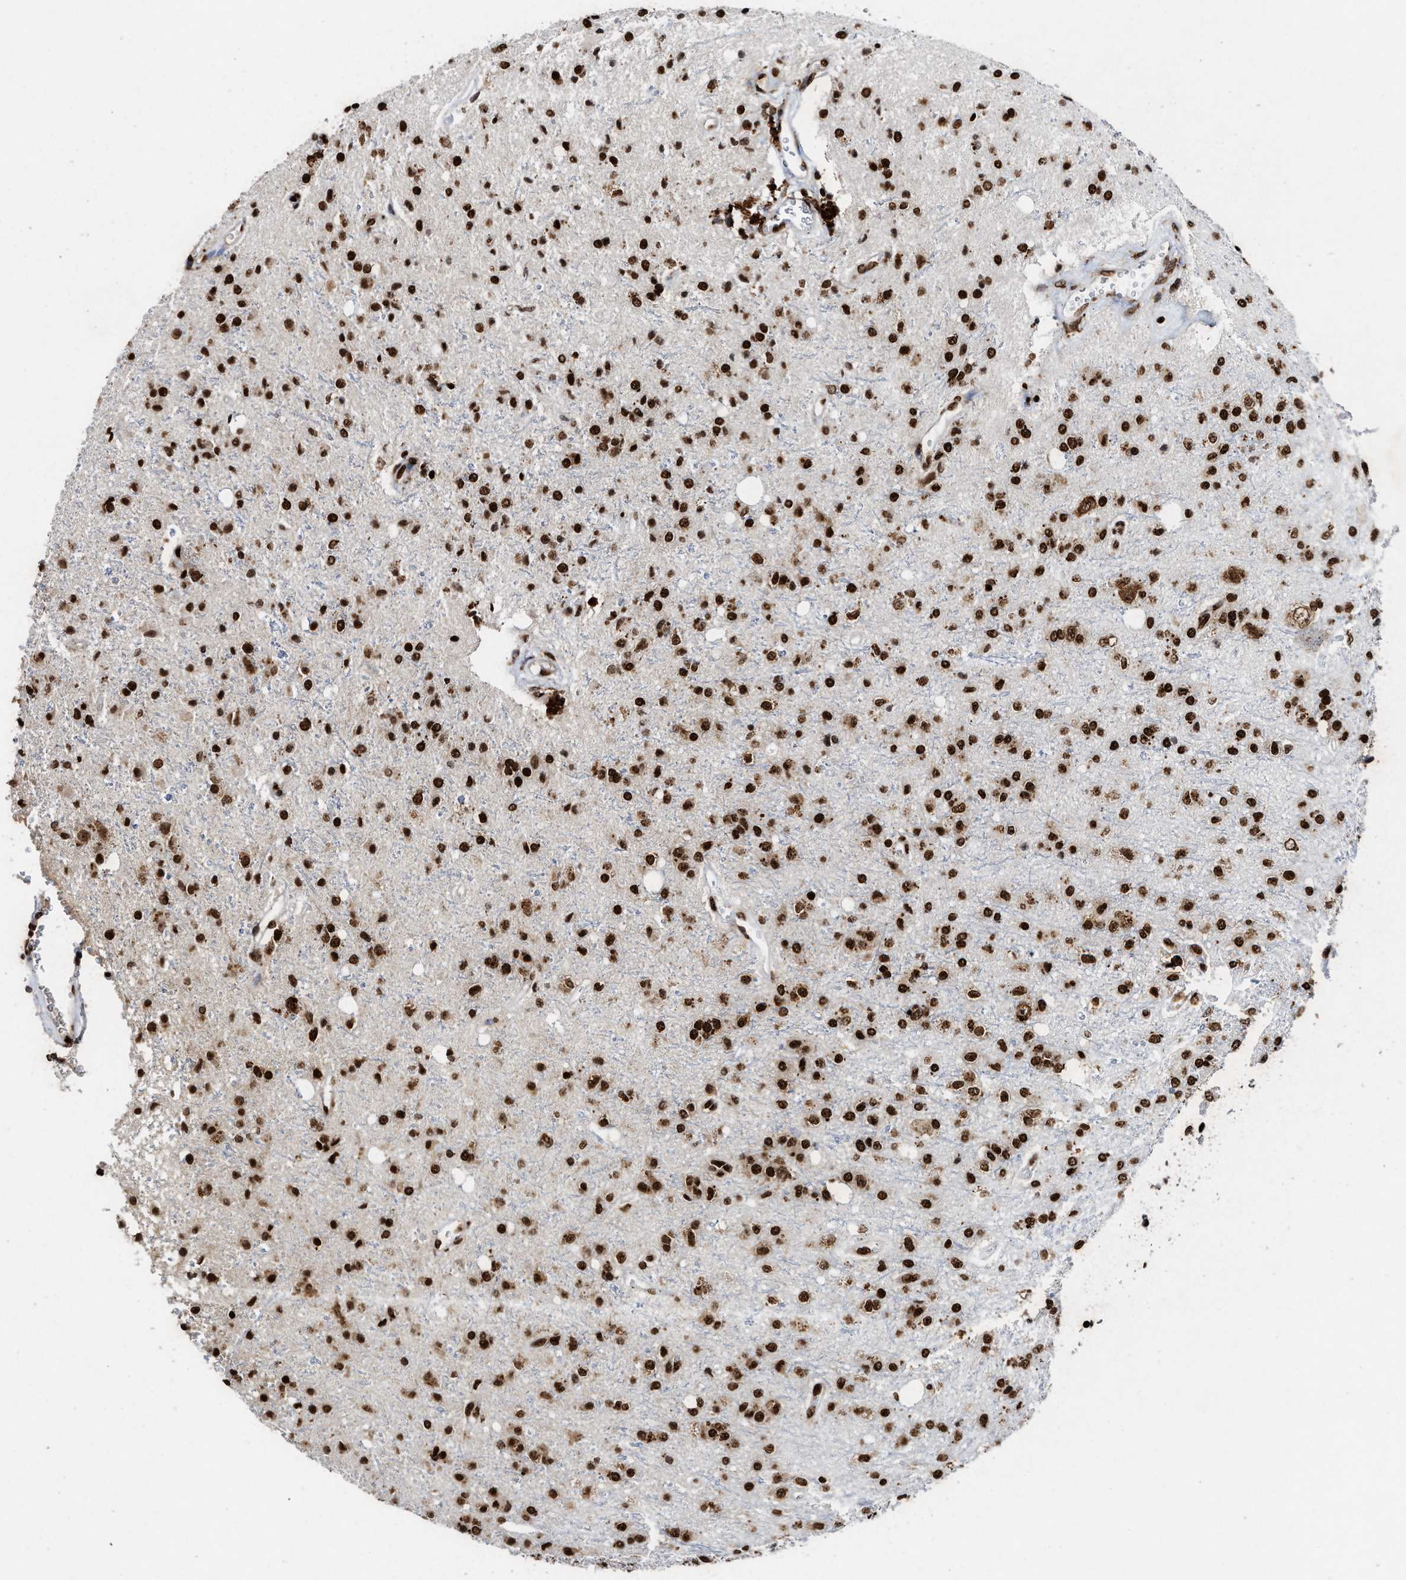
{"staining": {"intensity": "strong", "quantity": ">75%", "location": "nuclear"}, "tissue": "glioma", "cell_type": "Tumor cells", "image_type": "cancer", "snomed": [{"axis": "morphology", "description": "Glioma, malignant, High grade"}, {"axis": "topography", "description": "Brain"}], "caption": "Human glioma stained with a protein marker displays strong staining in tumor cells.", "gene": "ALYREF", "patient": {"sex": "male", "age": 47}}